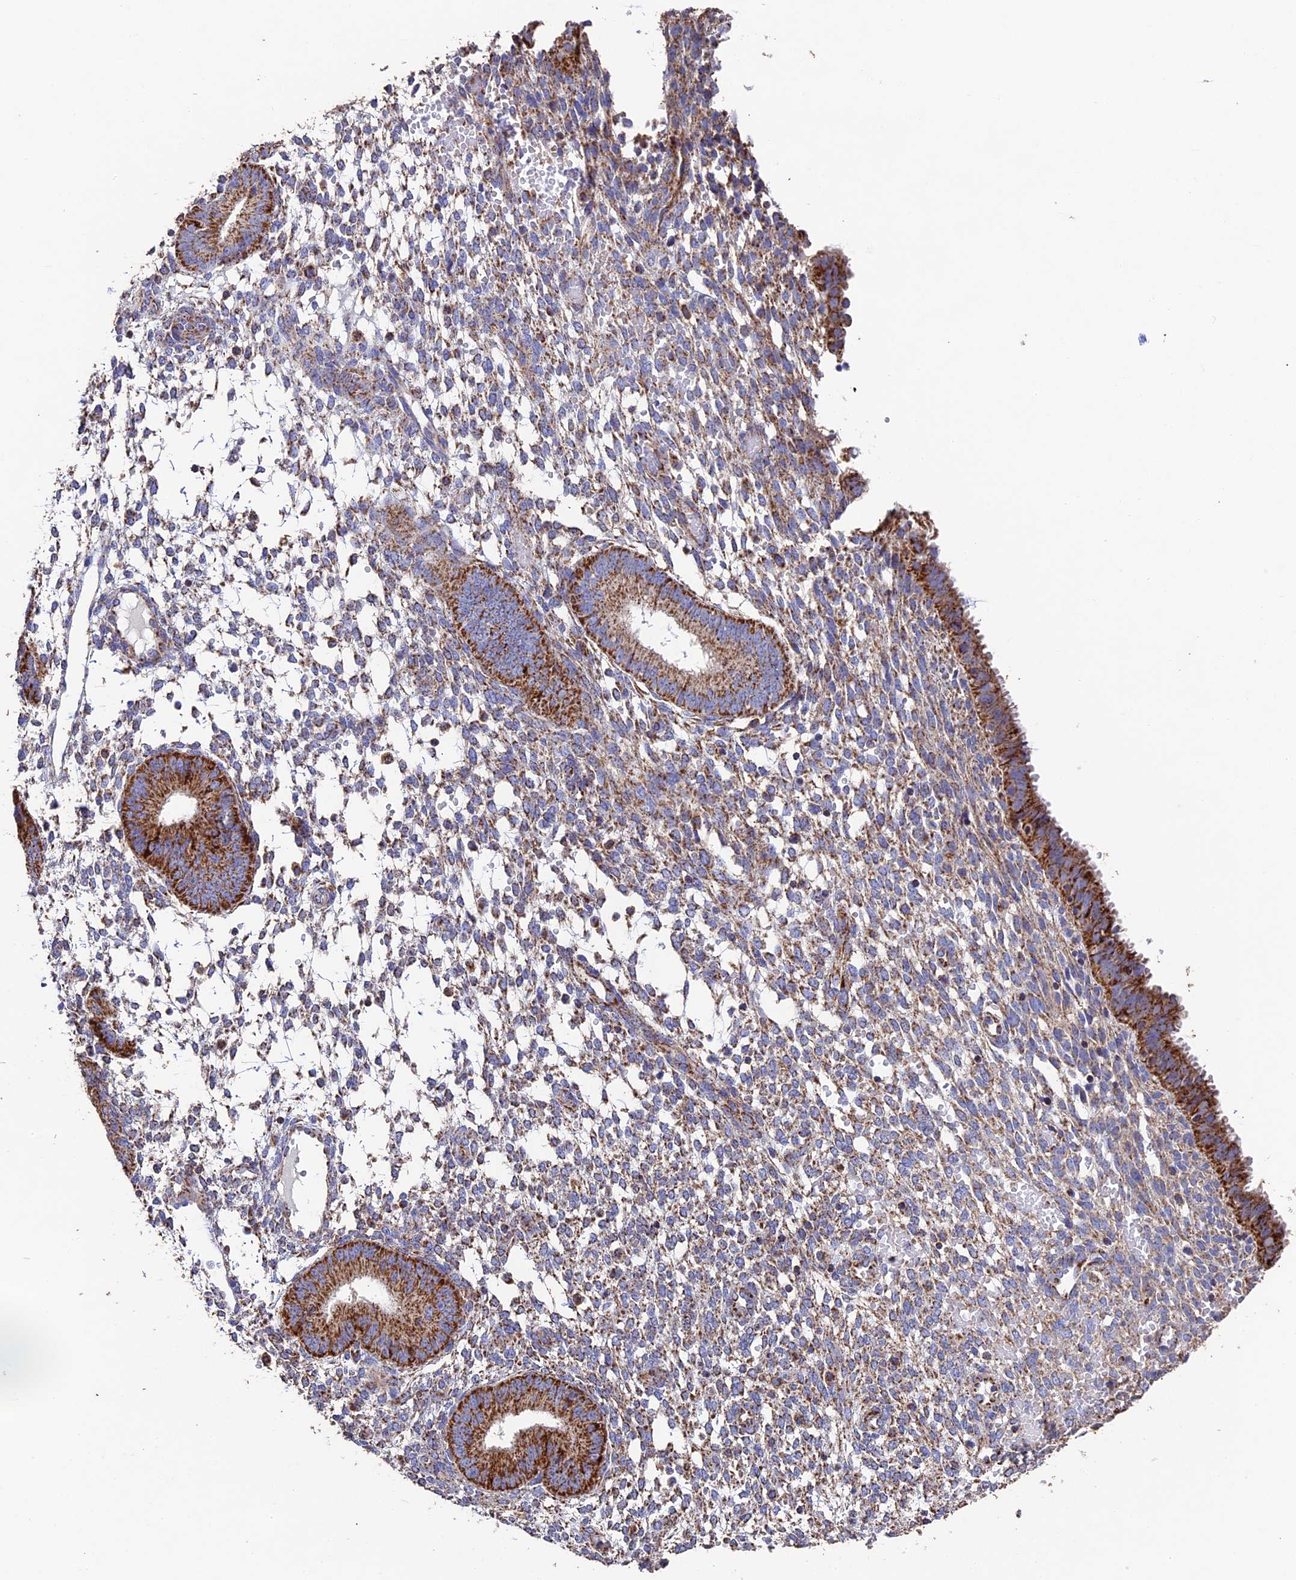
{"staining": {"intensity": "moderate", "quantity": ">75%", "location": "cytoplasmic/membranous"}, "tissue": "endometrium", "cell_type": "Cells in endometrial stroma", "image_type": "normal", "snomed": [{"axis": "morphology", "description": "Normal tissue, NOS"}, {"axis": "topography", "description": "Endometrium"}], "caption": "This histopathology image demonstrates IHC staining of benign endometrium, with medium moderate cytoplasmic/membranous staining in about >75% of cells in endometrial stroma.", "gene": "ADAT1", "patient": {"sex": "female", "age": 49}}